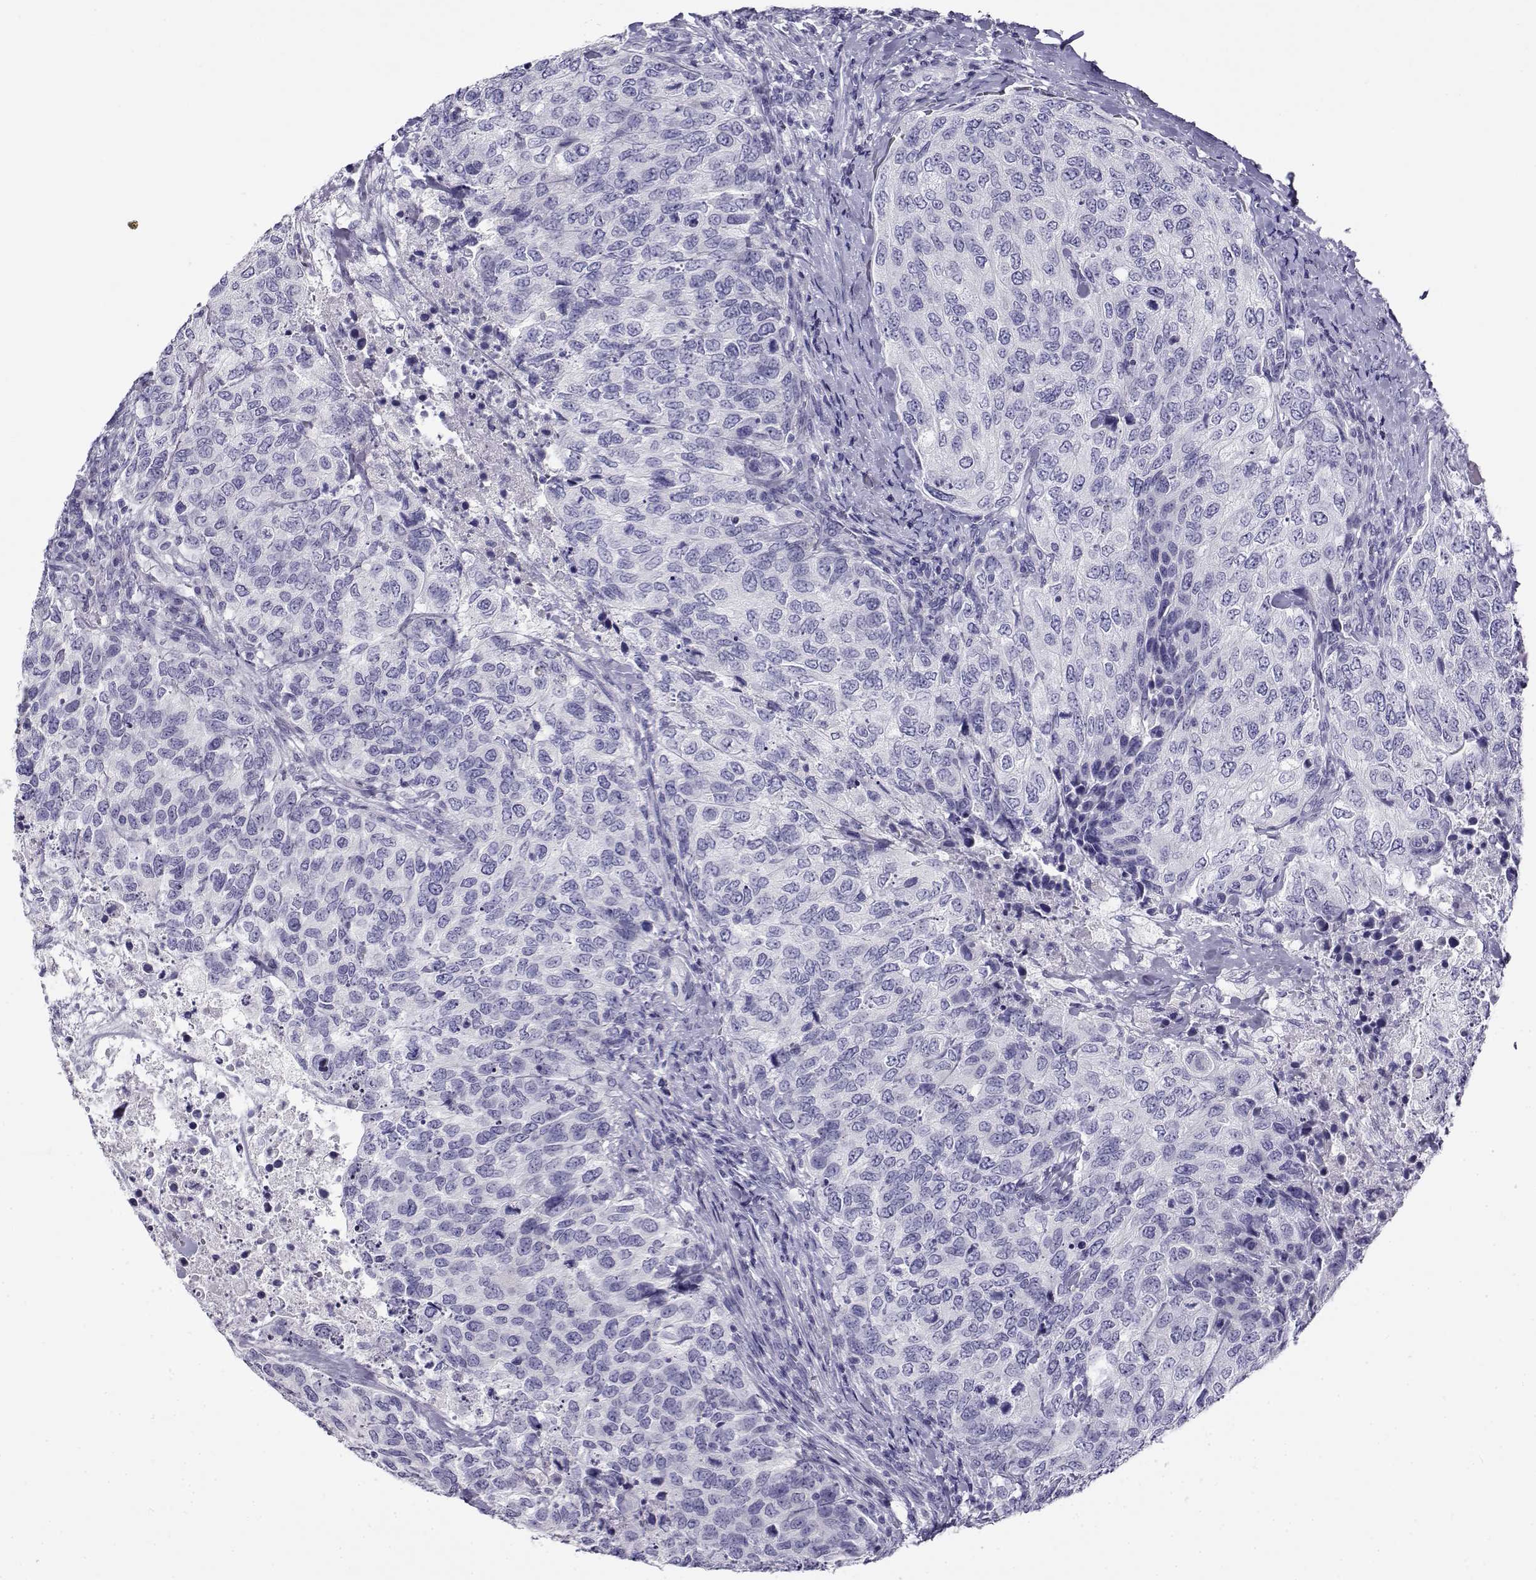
{"staining": {"intensity": "negative", "quantity": "none", "location": "none"}, "tissue": "urothelial cancer", "cell_type": "Tumor cells", "image_type": "cancer", "snomed": [{"axis": "morphology", "description": "Urothelial carcinoma, High grade"}, {"axis": "topography", "description": "Urinary bladder"}], "caption": "IHC micrograph of human urothelial carcinoma (high-grade) stained for a protein (brown), which shows no staining in tumor cells. Nuclei are stained in blue.", "gene": "CABS1", "patient": {"sex": "female", "age": 78}}